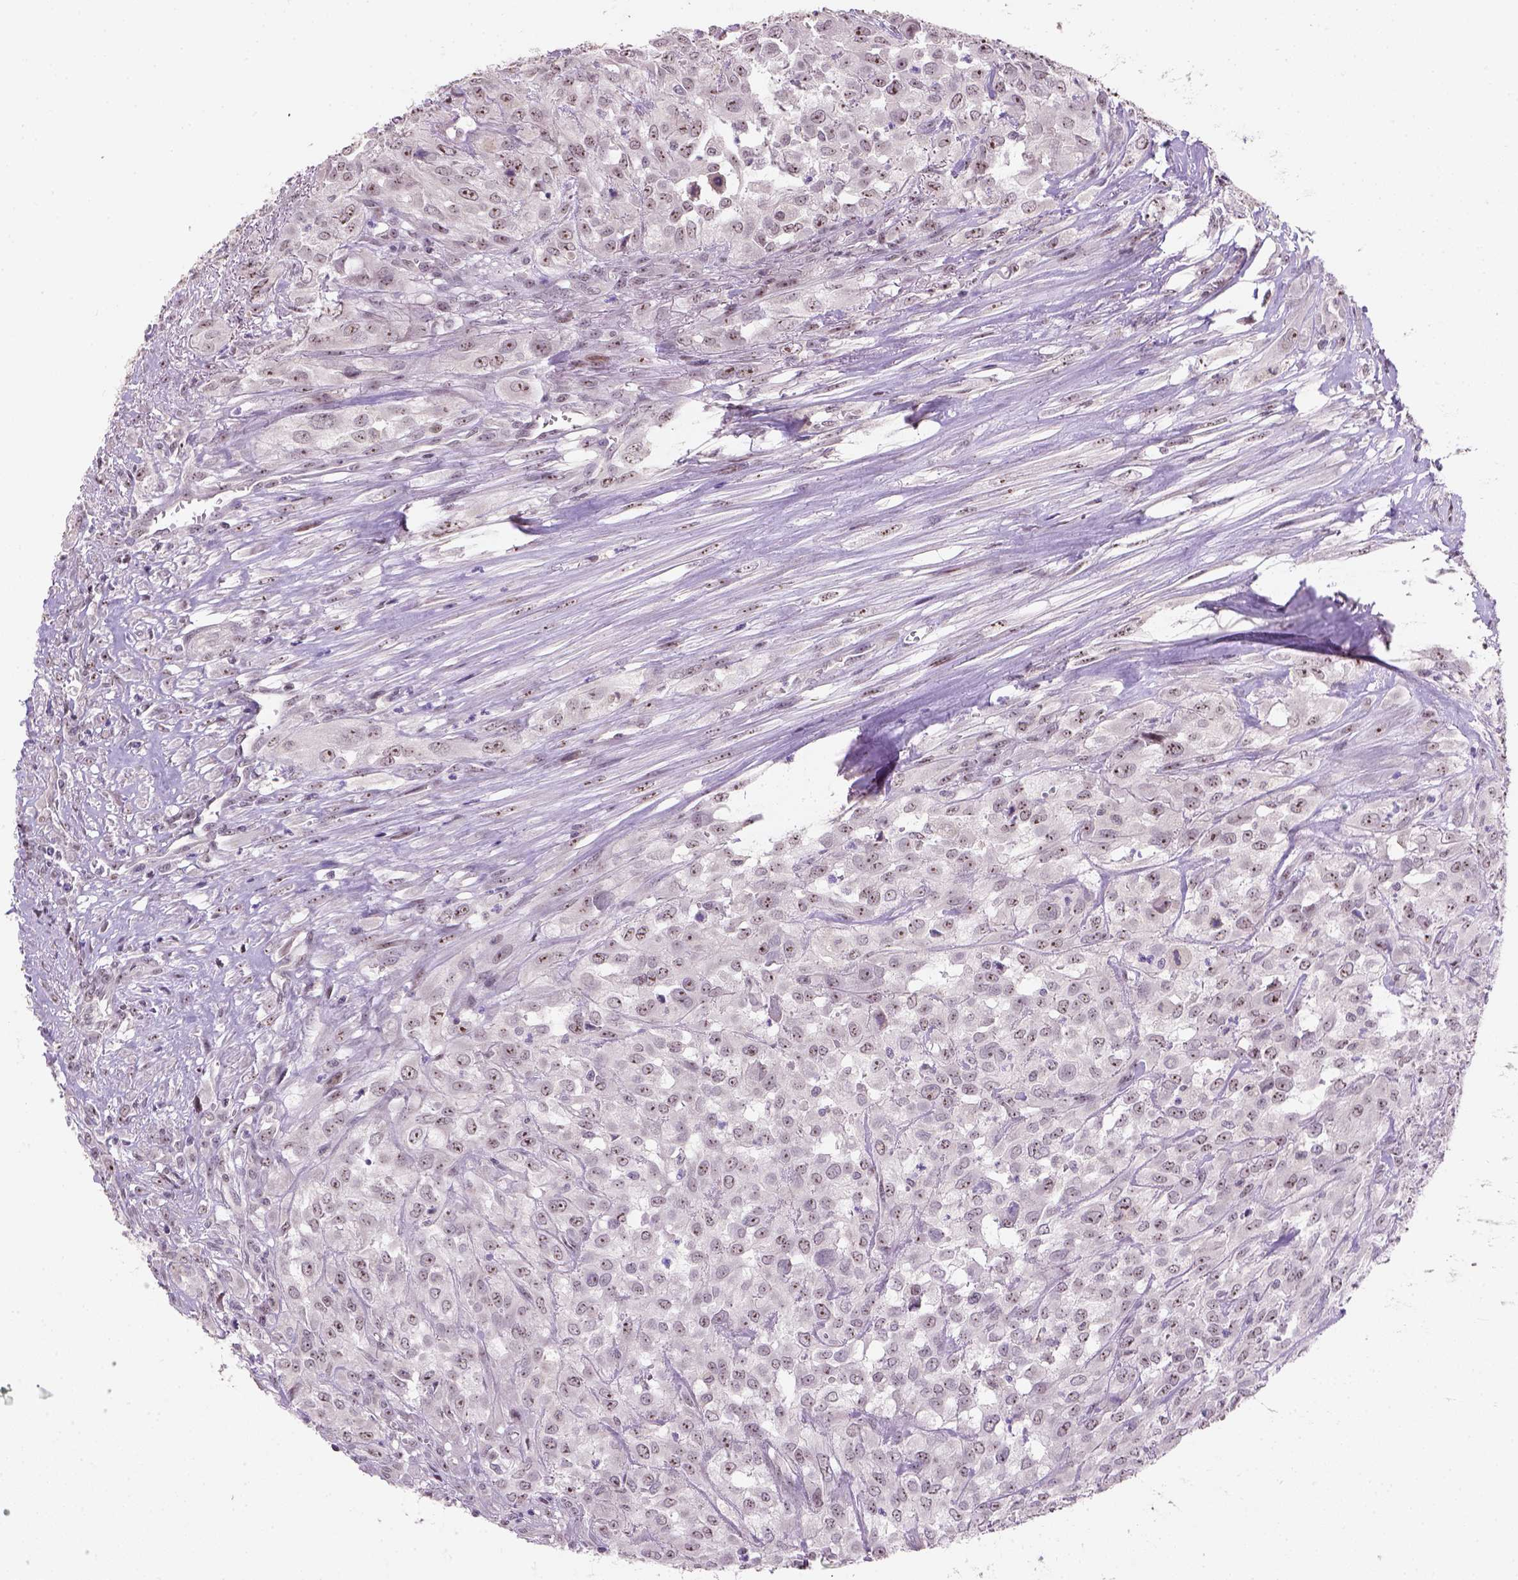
{"staining": {"intensity": "strong", "quantity": "25%-75%", "location": "nuclear"}, "tissue": "urothelial cancer", "cell_type": "Tumor cells", "image_type": "cancer", "snomed": [{"axis": "morphology", "description": "Urothelial carcinoma, High grade"}, {"axis": "topography", "description": "Urinary bladder"}], "caption": "This image shows immunohistochemistry (IHC) staining of urothelial cancer, with high strong nuclear staining in about 25%-75% of tumor cells.", "gene": "DDX50", "patient": {"sex": "male", "age": 67}}